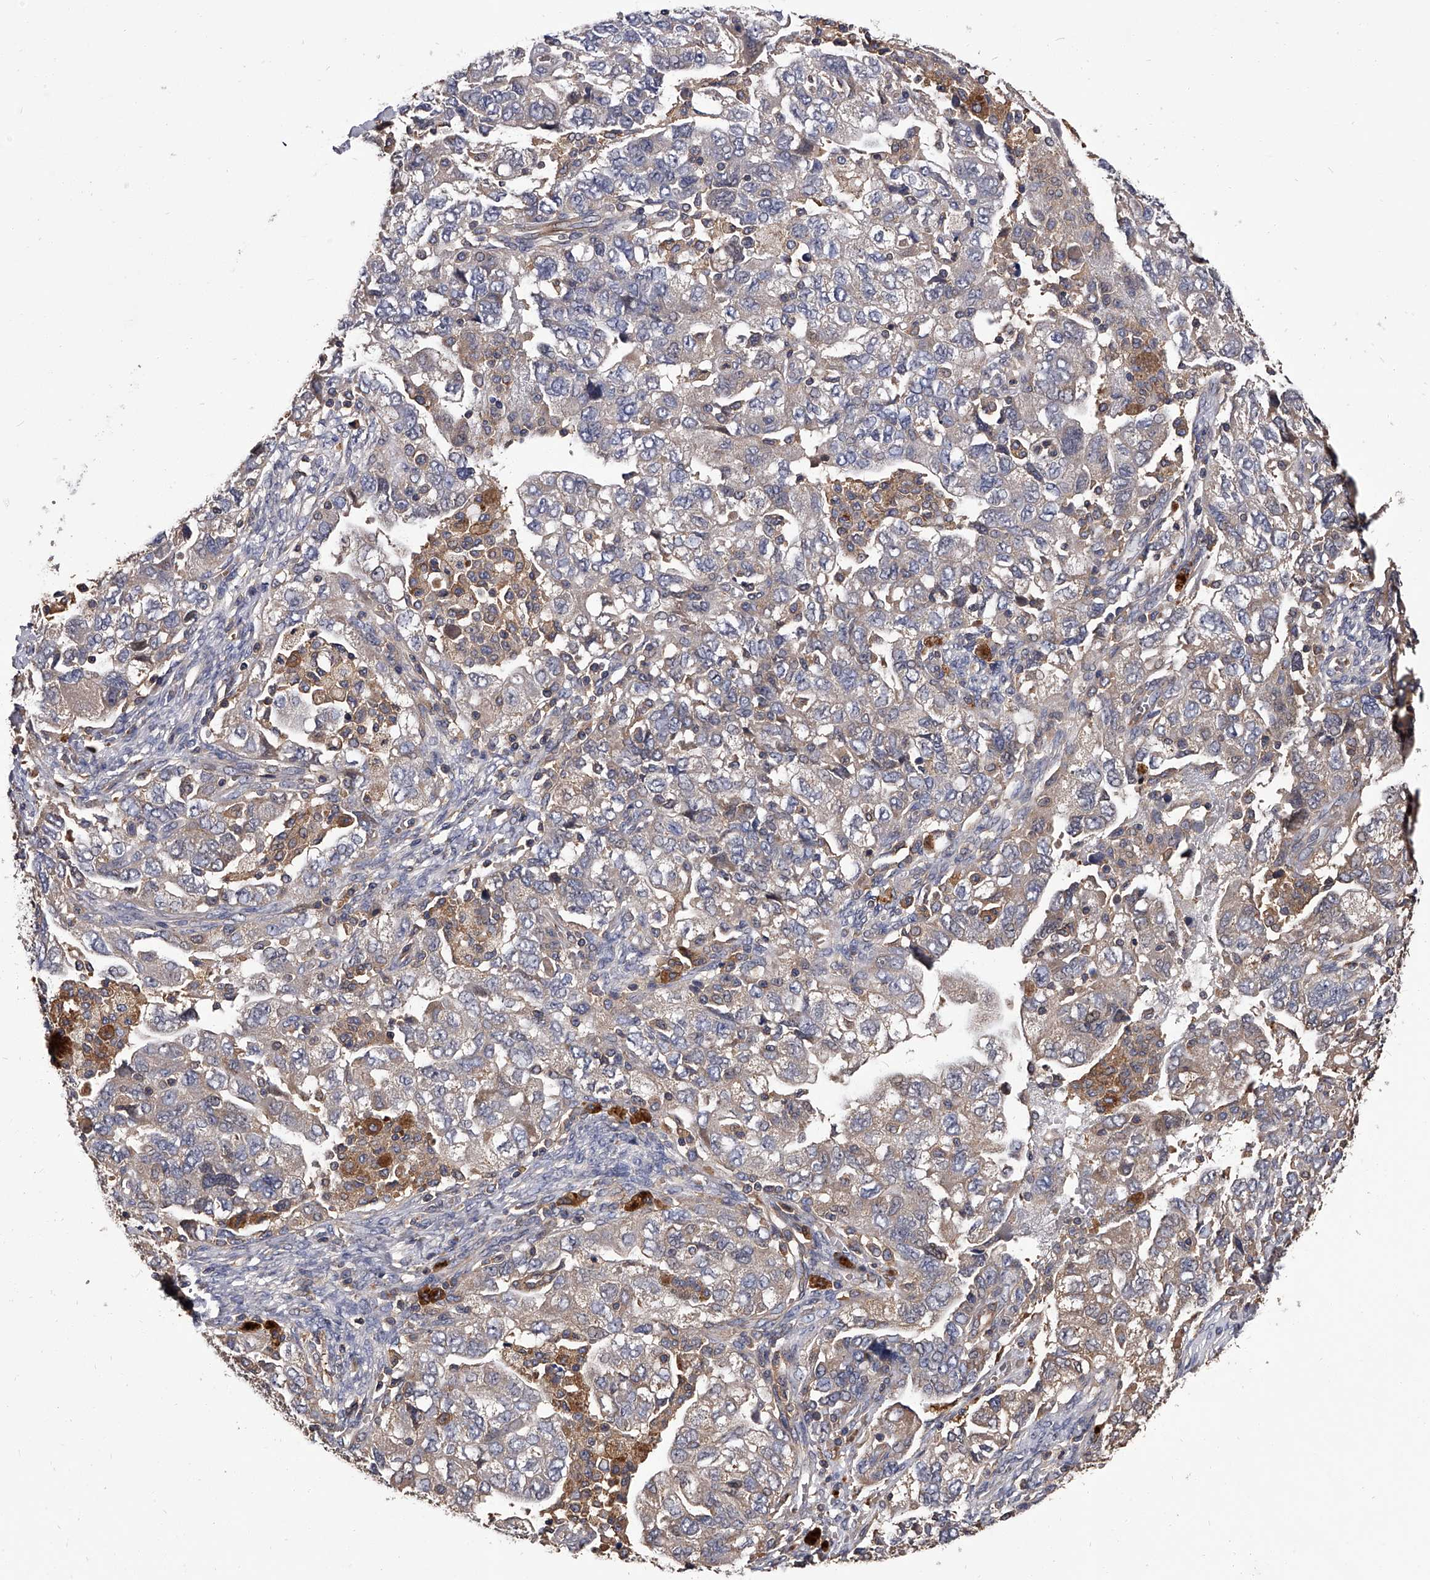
{"staining": {"intensity": "weak", "quantity": "<25%", "location": "cytoplasmic/membranous"}, "tissue": "ovarian cancer", "cell_type": "Tumor cells", "image_type": "cancer", "snomed": [{"axis": "morphology", "description": "Carcinoma, NOS"}, {"axis": "morphology", "description": "Cystadenocarcinoma, serous, NOS"}, {"axis": "topography", "description": "Ovary"}], "caption": "Immunohistochemical staining of carcinoma (ovarian) shows no significant staining in tumor cells.", "gene": "STK36", "patient": {"sex": "female", "age": 69}}